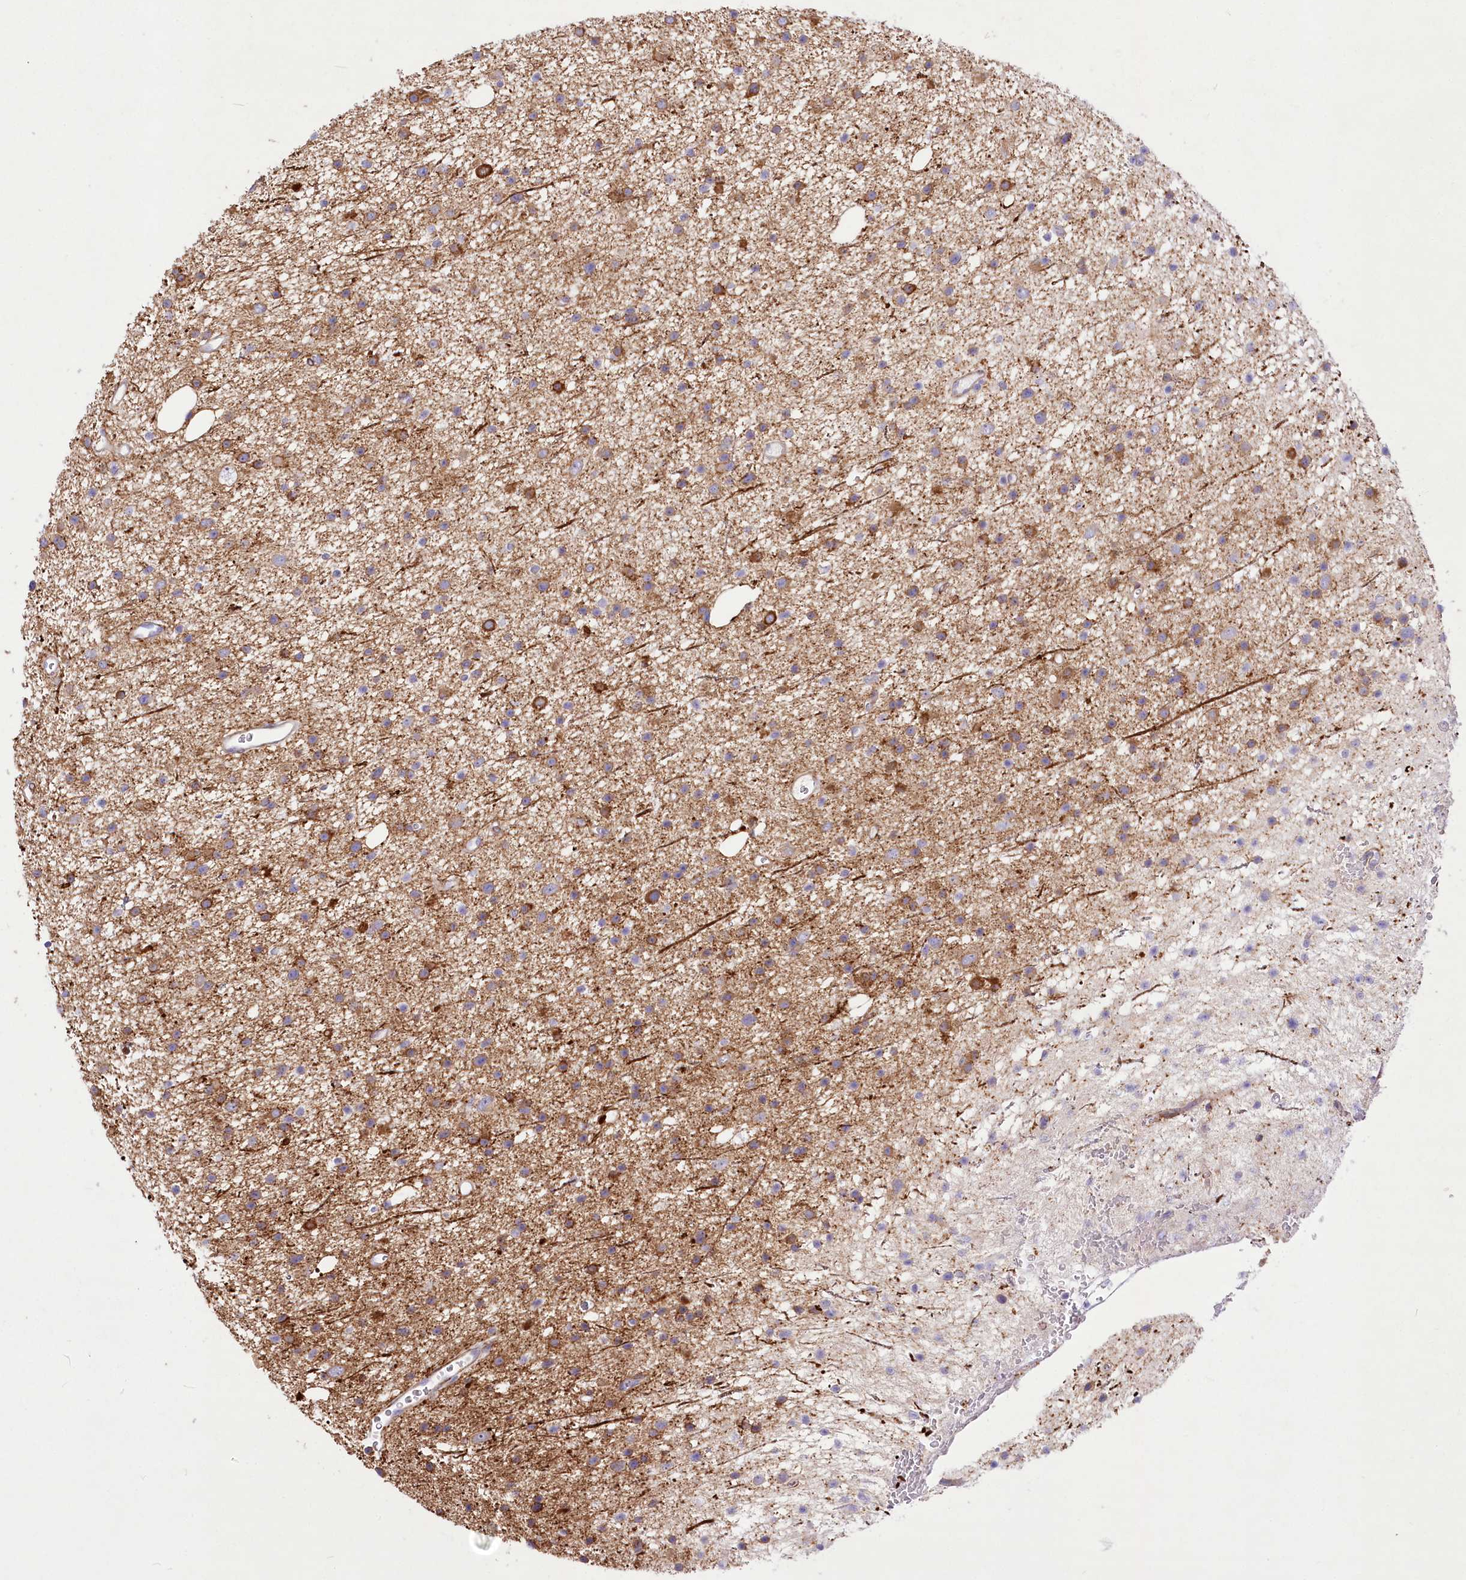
{"staining": {"intensity": "moderate", "quantity": "25%-75%", "location": "cytoplasmic/membranous"}, "tissue": "glioma", "cell_type": "Tumor cells", "image_type": "cancer", "snomed": [{"axis": "morphology", "description": "Glioma, malignant, Low grade"}, {"axis": "topography", "description": "Cerebral cortex"}], "caption": "Malignant glioma (low-grade) was stained to show a protein in brown. There is medium levels of moderate cytoplasmic/membranous expression in about 25%-75% of tumor cells. The staining was performed using DAB (3,3'-diaminobenzidine) to visualize the protein expression in brown, while the nuclei were stained in blue with hematoxylin (Magnification: 20x).", "gene": "ANGPTL3", "patient": {"sex": "female", "age": 39}}